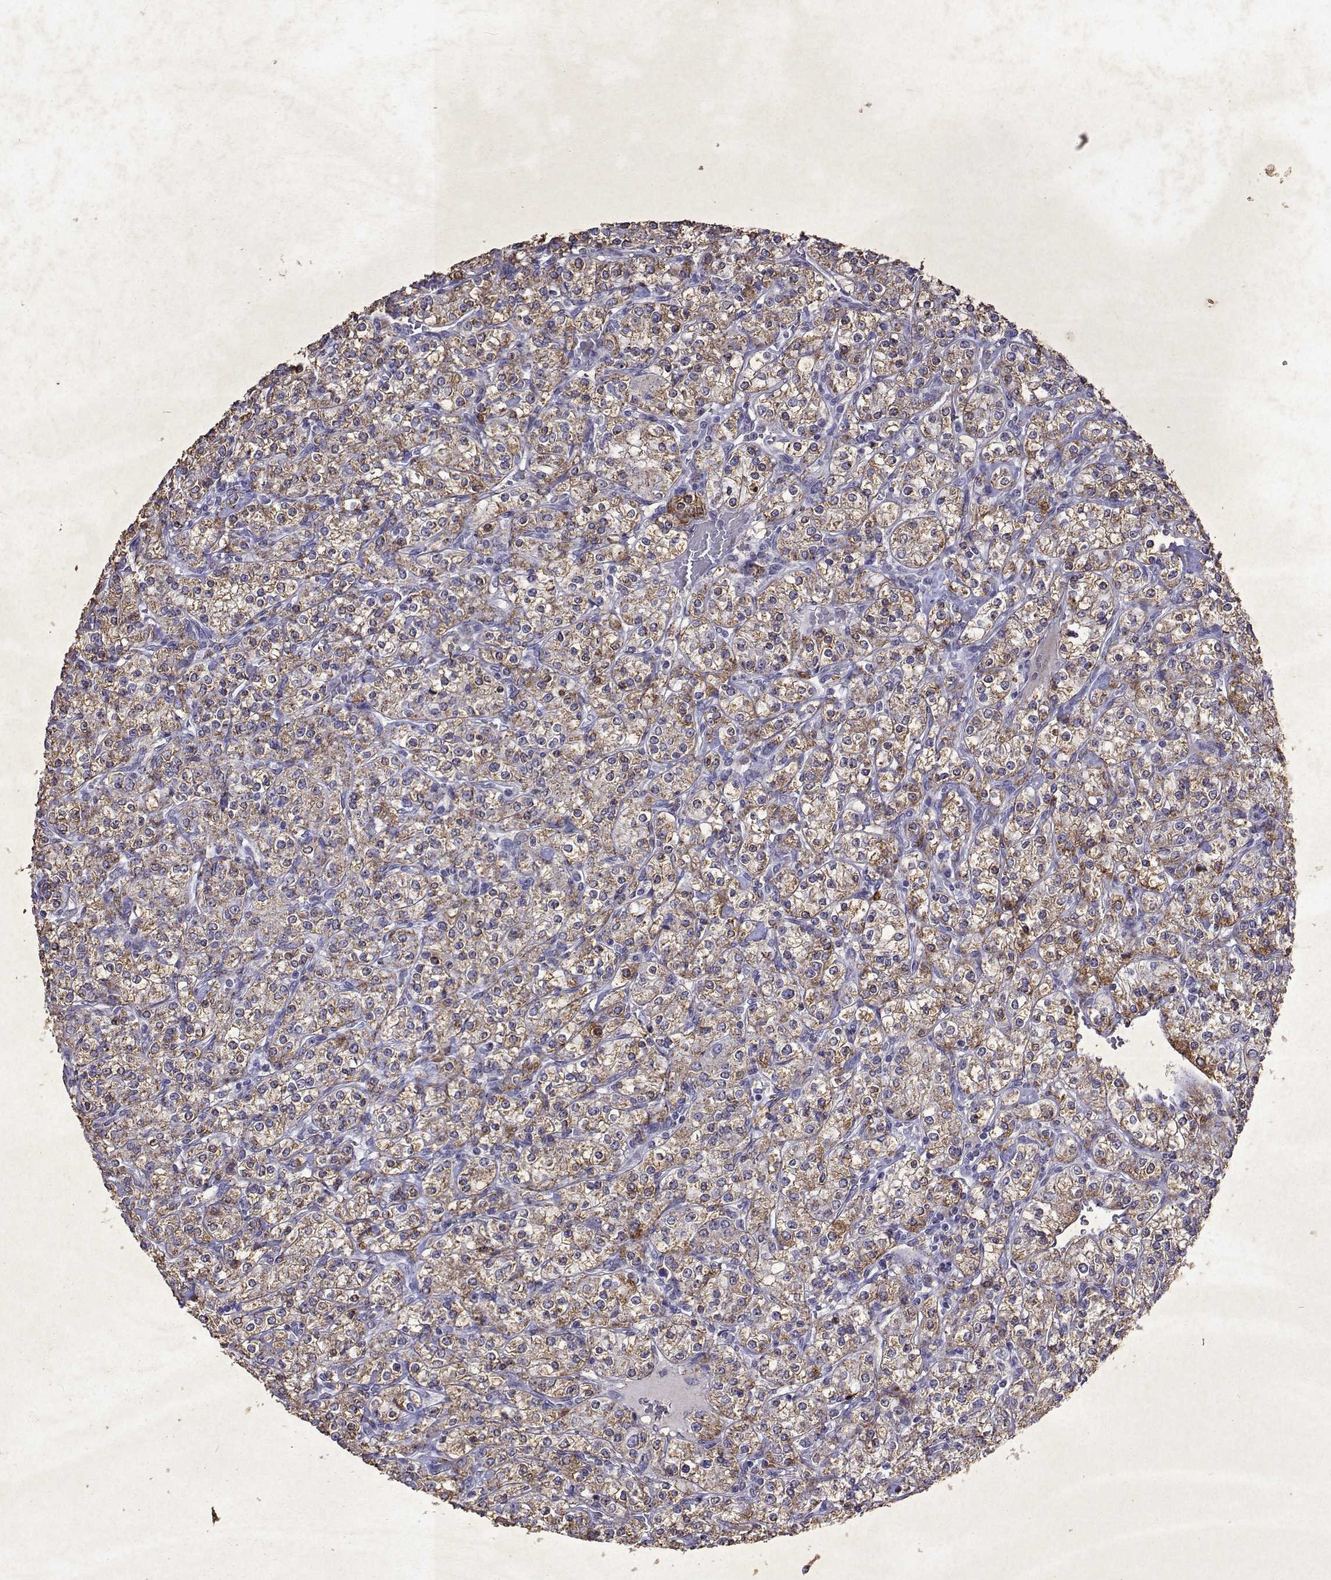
{"staining": {"intensity": "moderate", "quantity": ">75%", "location": "cytoplasmic/membranous"}, "tissue": "renal cancer", "cell_type": "Tumor cells", "image_type": "cancer", "snomed": [{"axis": "morphology", "description": "Adenocarcinoma, NOS"}, {"axis": "topography", "description": "Kidney"}], "caption": "This is a photomicrograph of immunohistochemistry staining of adenocarcinoma (renal), which shows moderate staining in the cytoplasmic/membranous of tumor cells.", "gene": "DUSP28", "patient": {"sex": "male", "age": 77}}